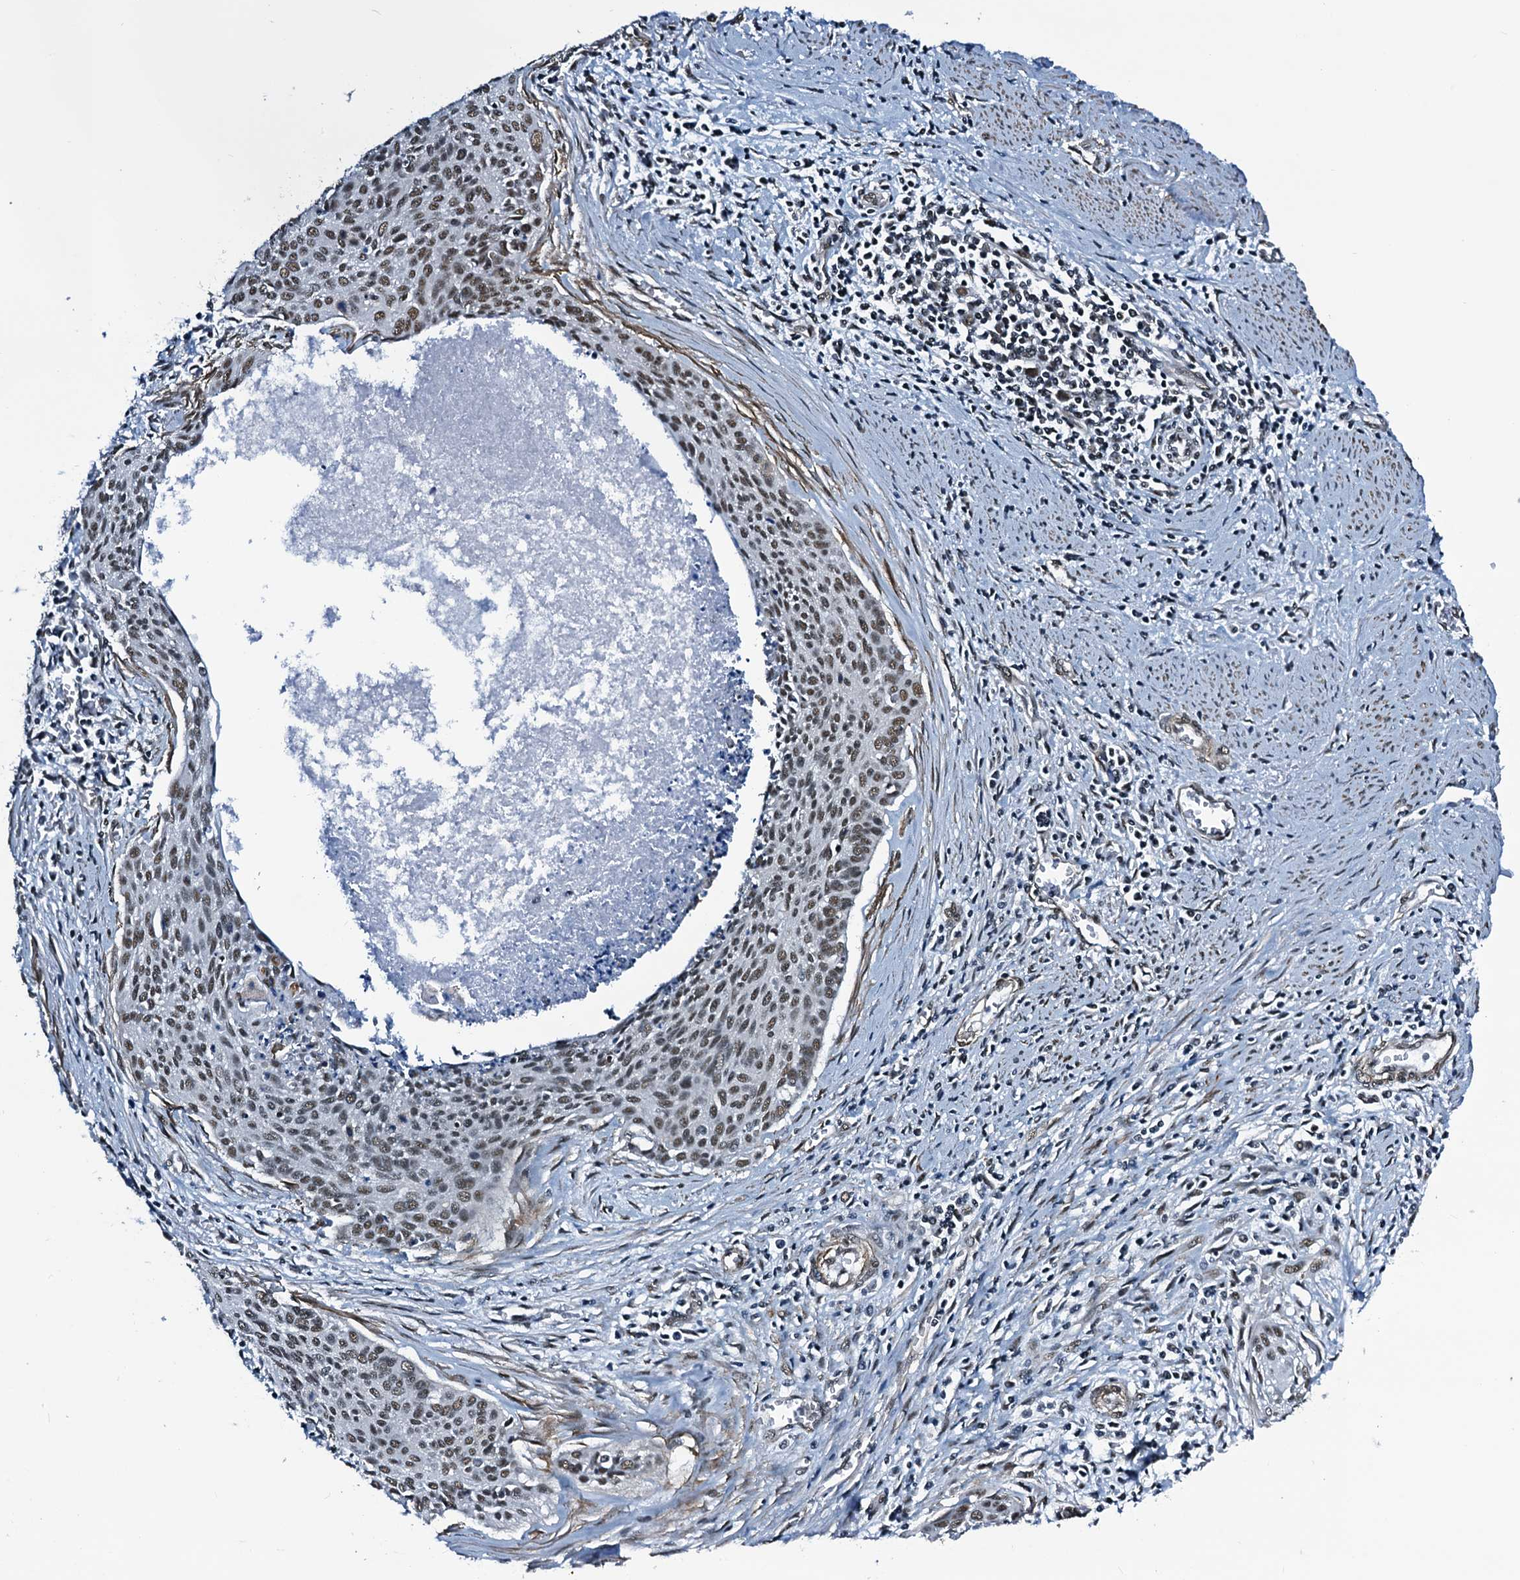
{"staining": {"intensity": "weak", "quantity": ">75%", "location": "nuclear"}, "tissue": "cervical cancer", "cell_type": "Tumor cells", "image_type": "cancer", "snomed": [{"axis": "morphology", "description": "Squamous cell carcinoma, NOS"}, {"axis": "topography", "description": "Cervix"}], "caption": "Protein expression analysis of cervical cancer displays weak nuclear positivity in about >75% of tumor cells. (Brightfield microscopy of DAB IHC at high magnification).", "gene": "CWC15", "patient": {"sex": "female", "age": 55}}